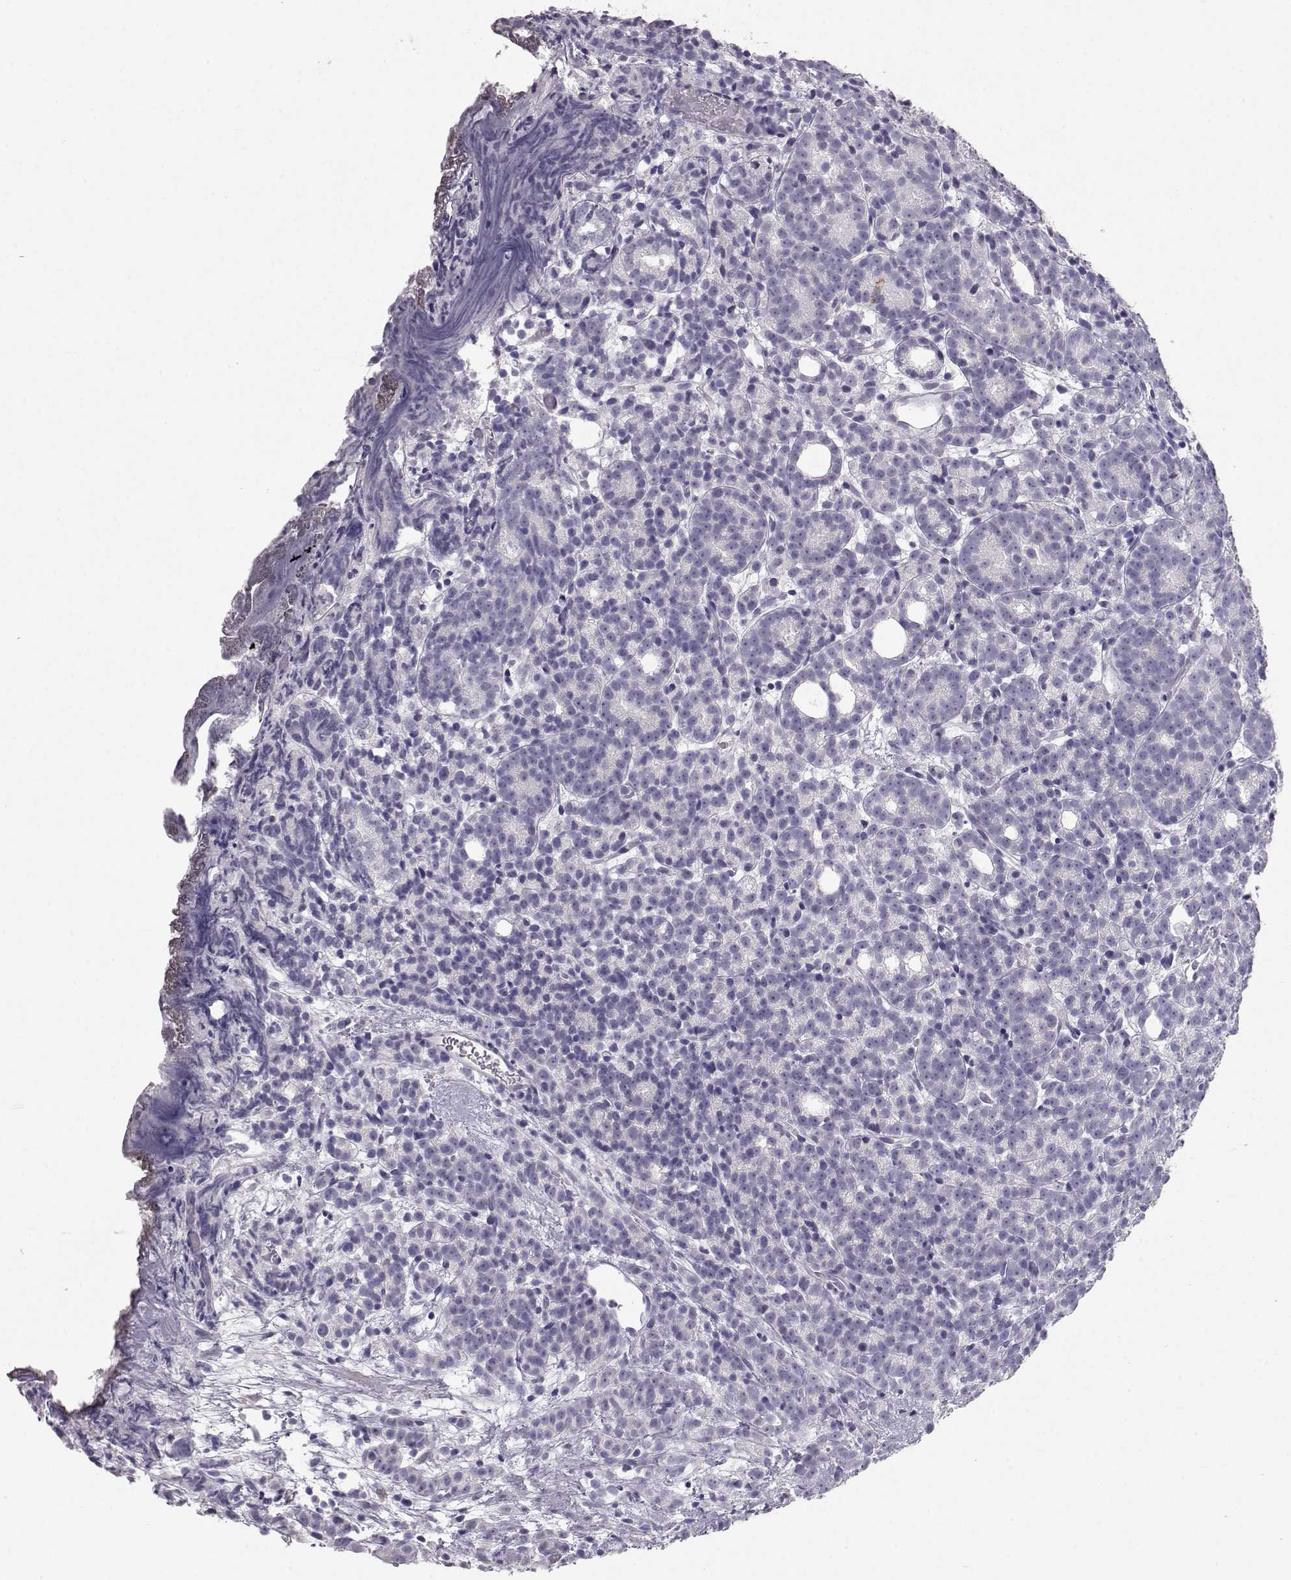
{"staining": {"intensity": "negative", "quantity": "none", "location": "none"}, "tissue": "prostate cancer", "cell_type": "Tumor cells", "image_type": "cancer", "snomed": [{"axis": "morphology", "description": "Adenocarcinoma, High grade"}, {"axis": "topography", "description": "Prostate"}], "caption": "This is a photomicrograph of immunohistochemistry staining of prostate cancer, which shows no staining in tumor cells.", "gene": "LAMB3", "patient": {"sex": "male", "age": 53}}